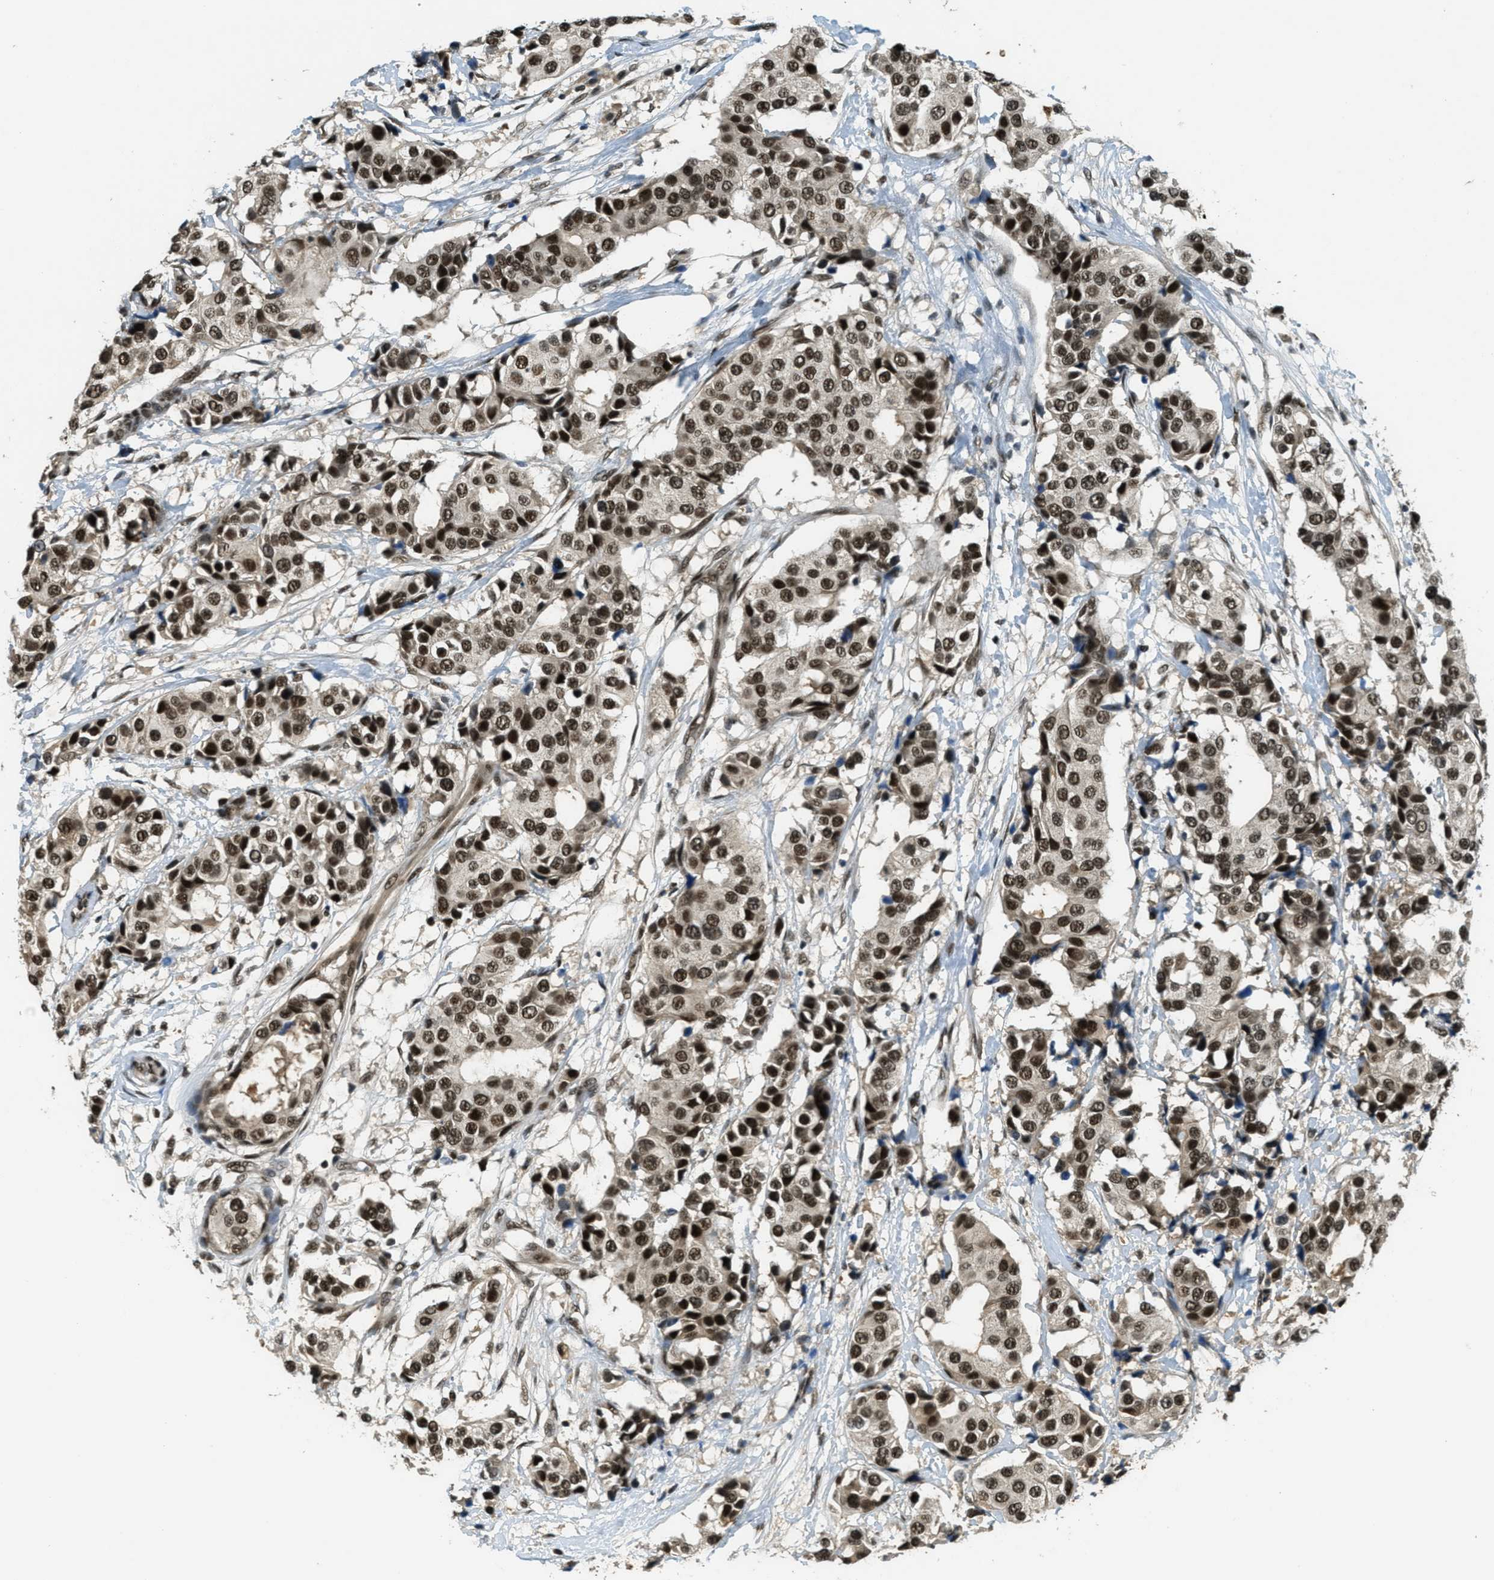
{"staining": {"intensity": "strong", "quantity": ">75%", "location": "nuclear"}, "tissue": "breast cancer", "cell_type": "Tumor cells", "image_type": "cancer", "snomed": [{"axis": "morphology", "description": "Normal tissue, NOS"}, {"axis": "morphology", "description": "Duct carcinoma"}, {"axis": "topography", "description": "Breast"}], "caption": "Breast cancer (infiltrating ductal carcinoma) stained for a protein demonstrates strong nuclear positivity in tumor cells.", "gene": "ZNF148", "patient": {"sex": "female", "age": 39}}